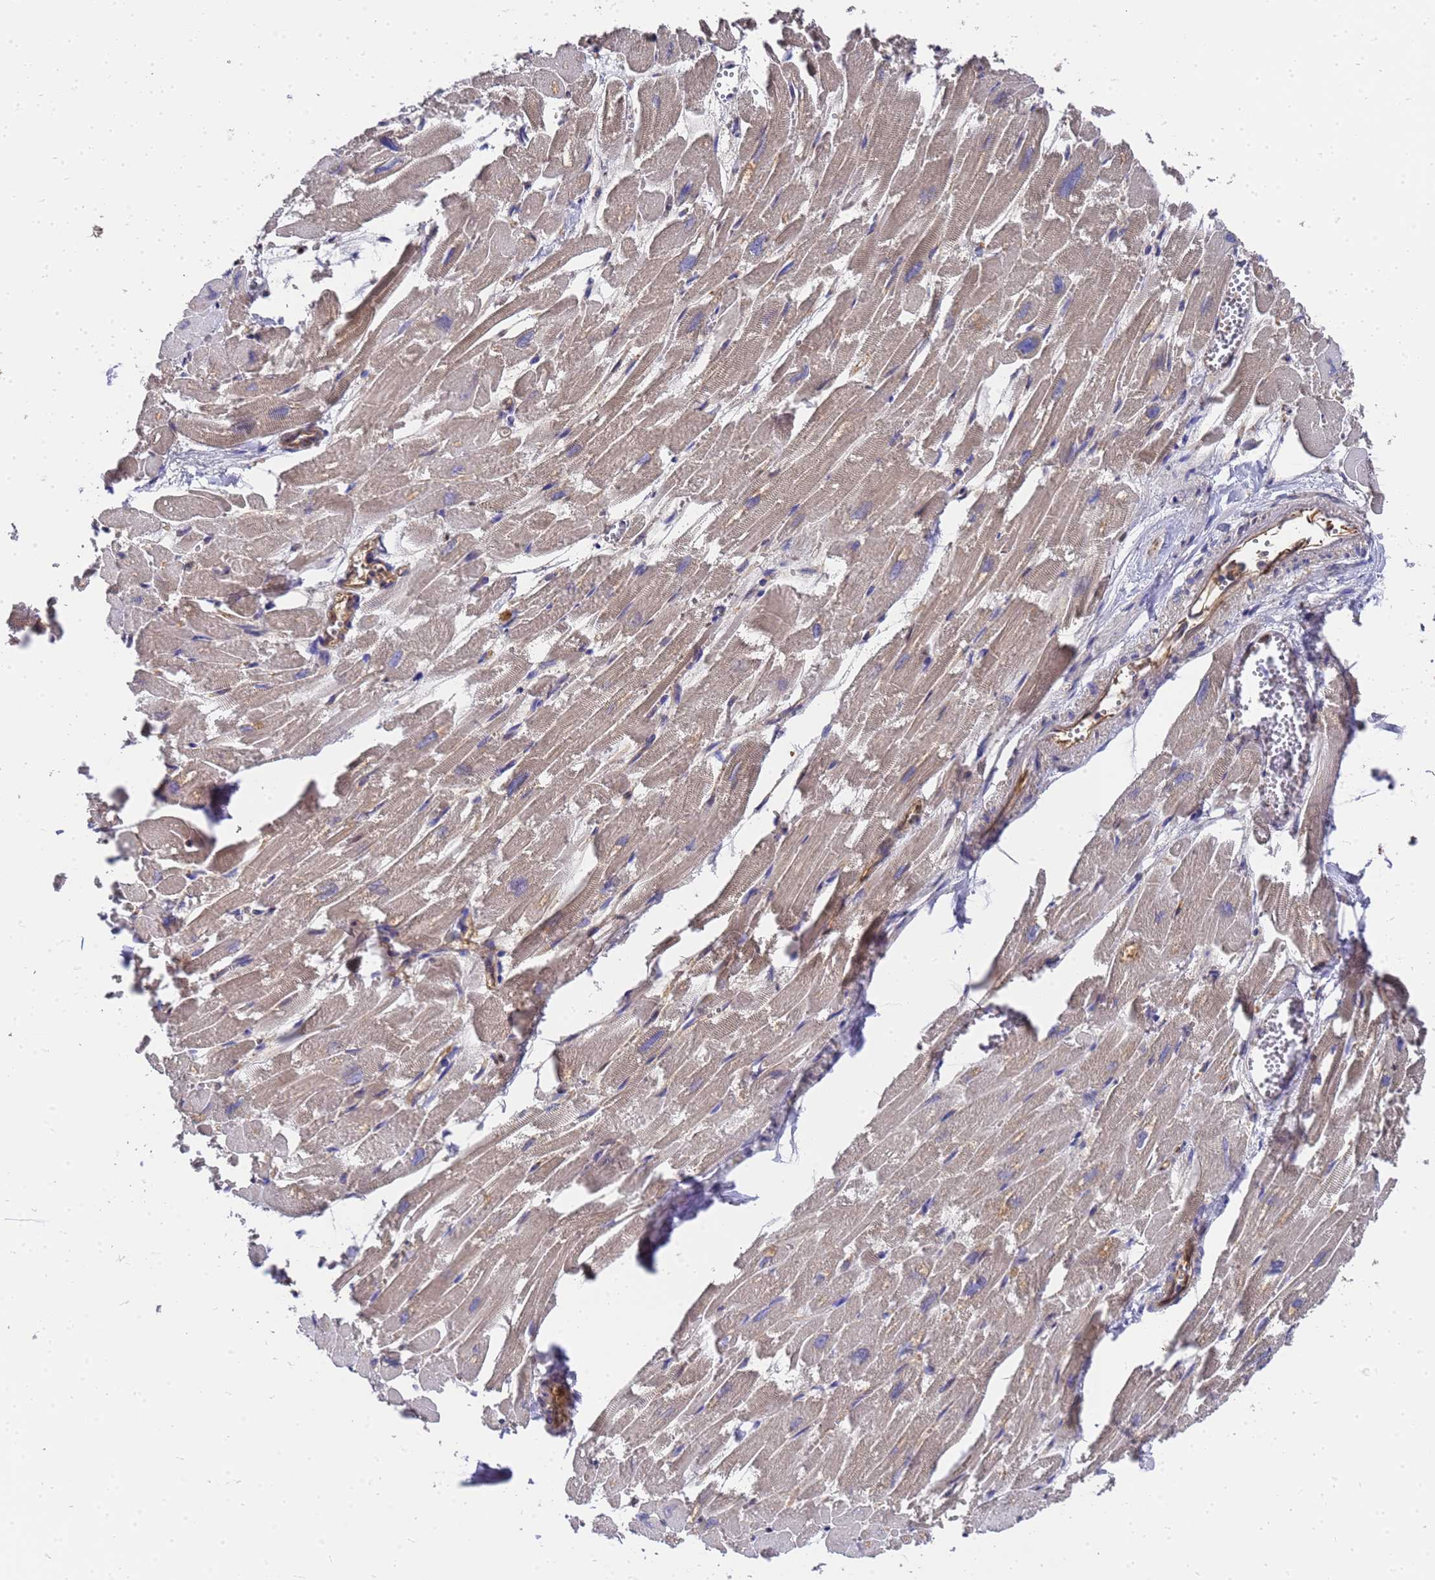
{"staining": {"intensity": "weak", "quantity": "25%-75%", "location": "cytoplasmic/membranous"}, "tissue": "heart muscle", "cell_type": "Cardiomyocytes", "image_type": "normal", "snomed": [{"axis": "morphology", "description": "Normal tissue, NOS"}, {"axis": "topography", "description": "Heart"}], "caption": "A brown stain shows weak cytoplasmic/membranous staining of a protein in cardiomyocytes of benign heart muscle.", "gene": "SLC35E2B", "patient": {"sex": "male", "age": 54}}